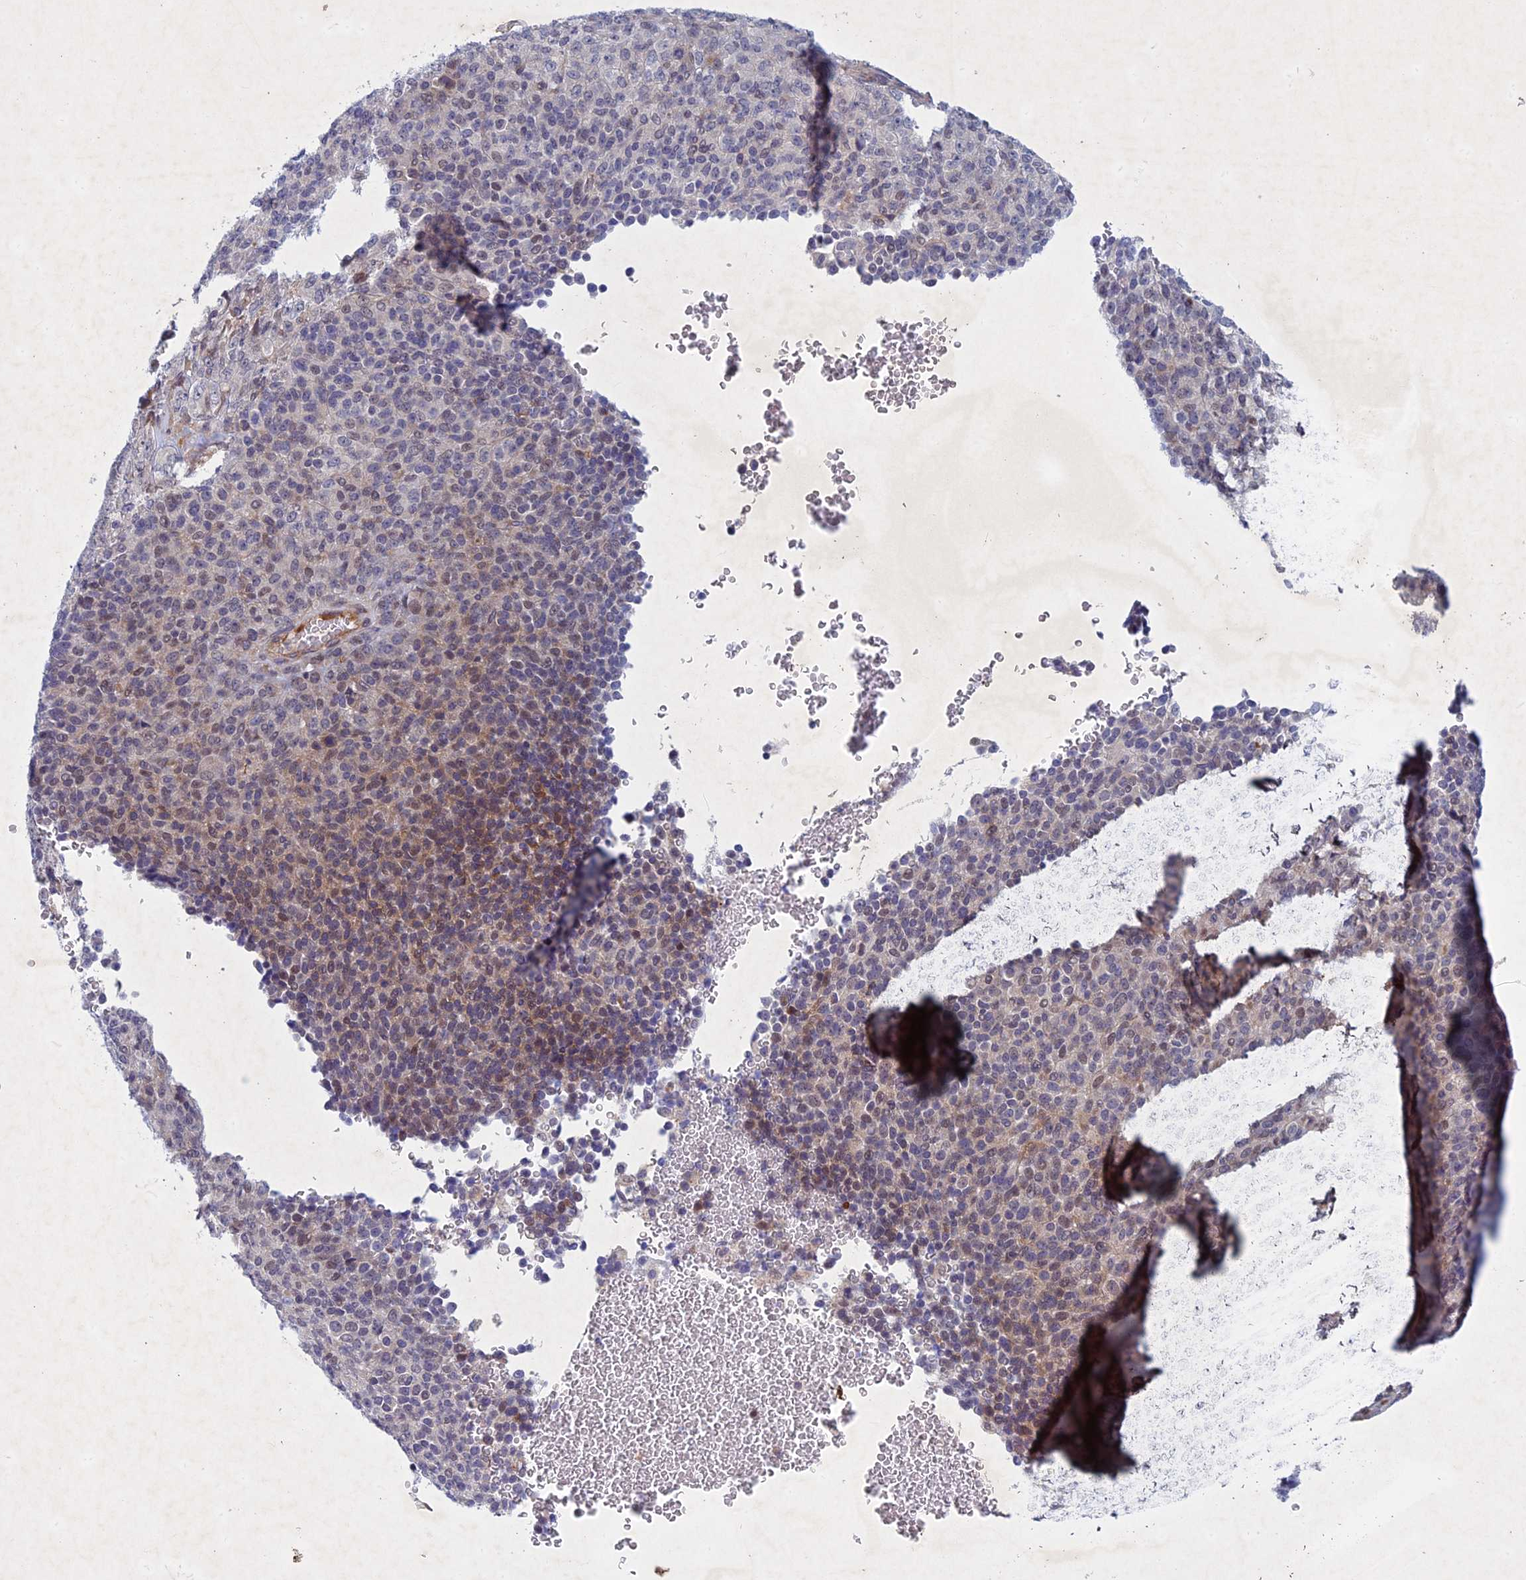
{"staining": {"intensity": "moderate", "quantity": "<25%", "location": "cytoplasmic/membranous"}, "tissue": "melanoma", "cell_type": "Tumor cells", "image_type": "cancer", "snomed": [{"axis": "morphology", "description": "Malignant melanoma, Metastatic site"}, {"axis": "topography", "description": "Brain"}], "caption": "A micrograph of malignant melanoma (metastatic site) stained for a protein exhibits moderate cytoplasmic/membranous brown staining in tumor cells.", "gene": "PTHLH", "patient": {"sex": "female", "age": 56}}